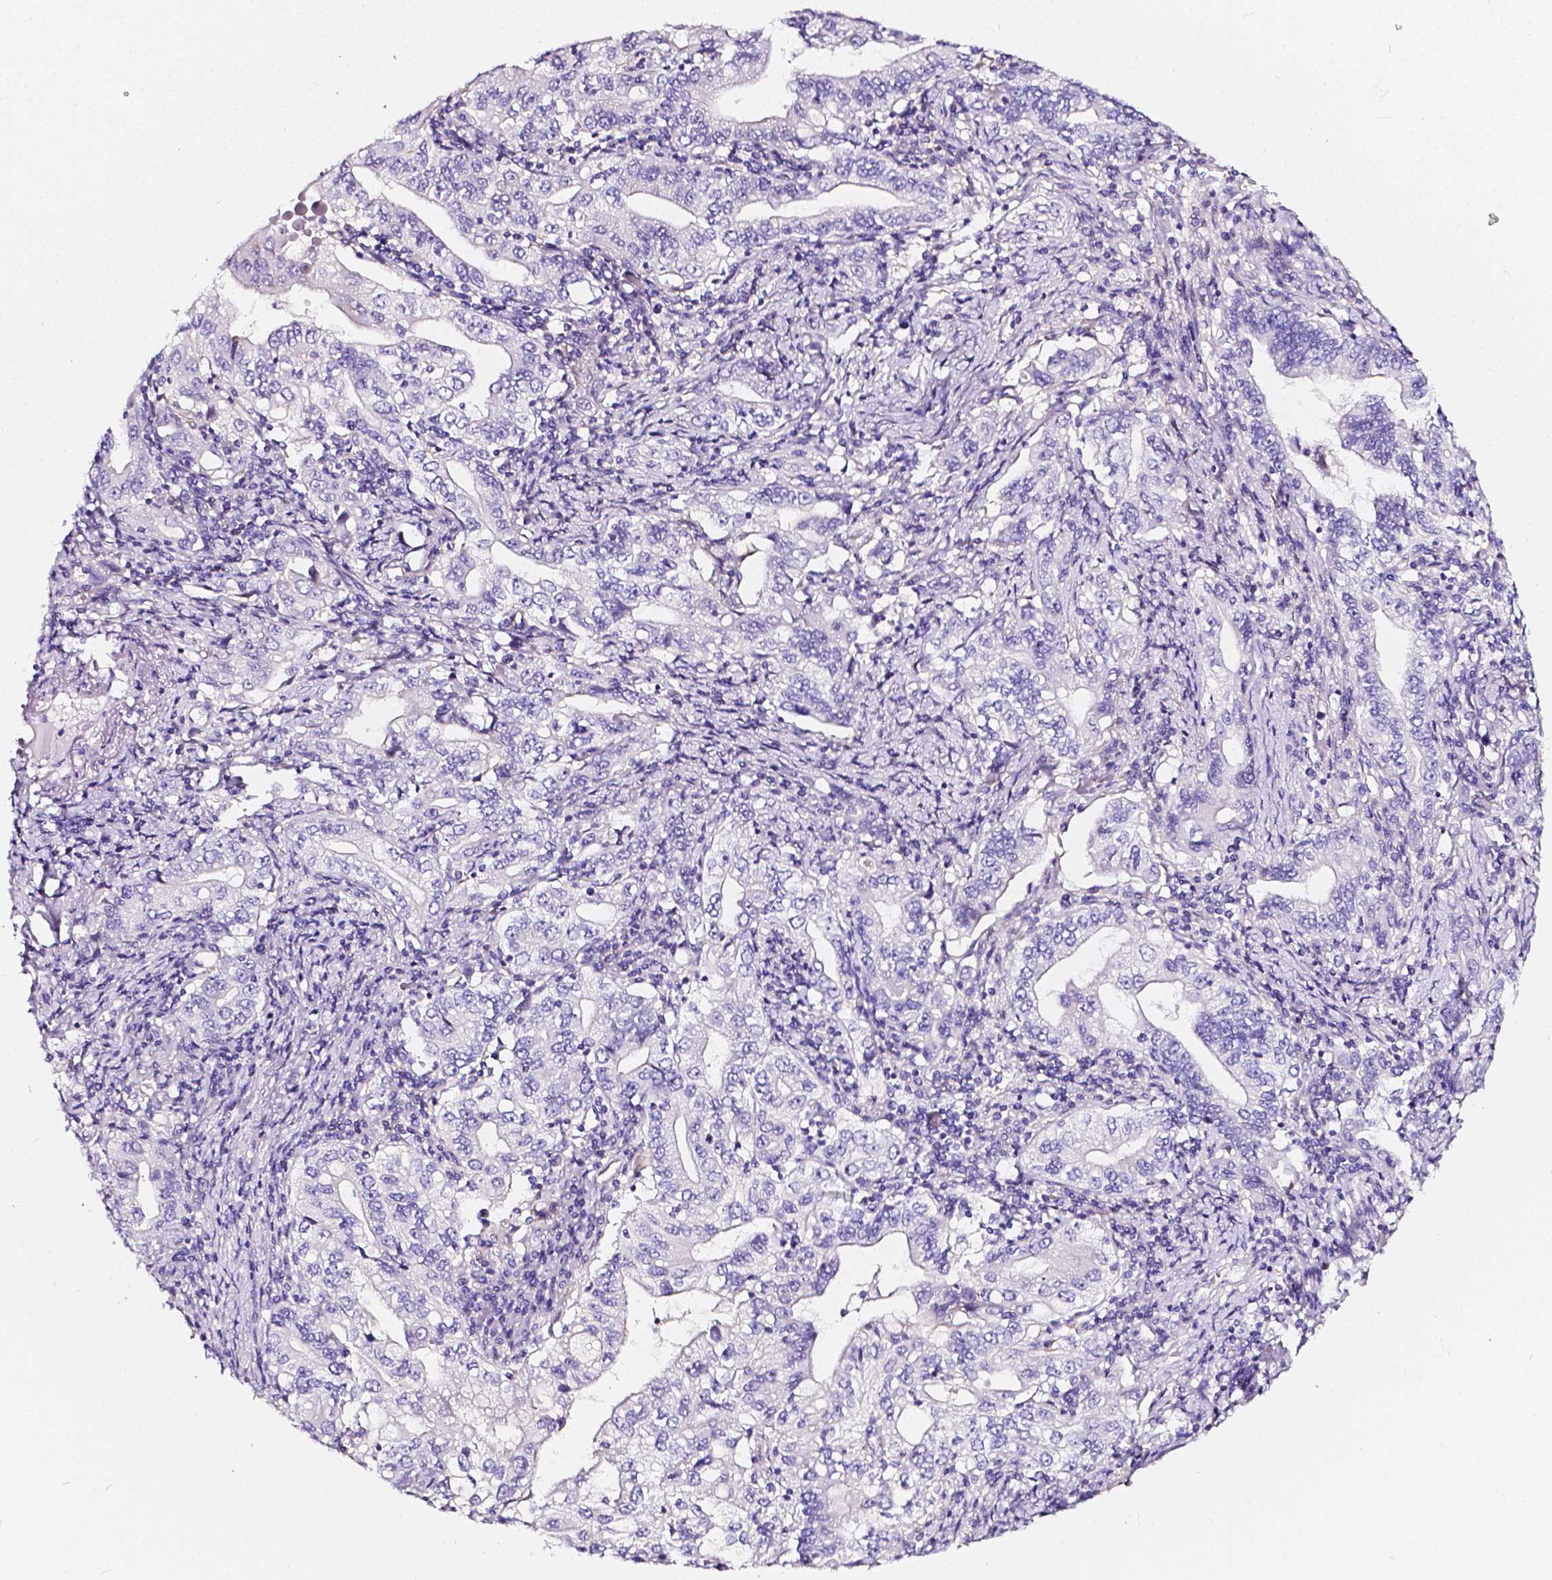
{"staining": {"intensity": "negative", "quantity": "none", "location": "none"}, "tissue": "stomach cancer", "cell_type": "Tumor cells", "image_type": "cancer", "snomed": [{"axis": "morphology", "description": "Adenocarcinoma, NOS"}, {"axis": "topography", "description": "Stomach, lower"}], "caption": "The micrograph displays no staining of tumor cells in stomach adenocarcinoma.", "gene": "CLSTN2", "patient": {"sex": "female", "age": 72}}